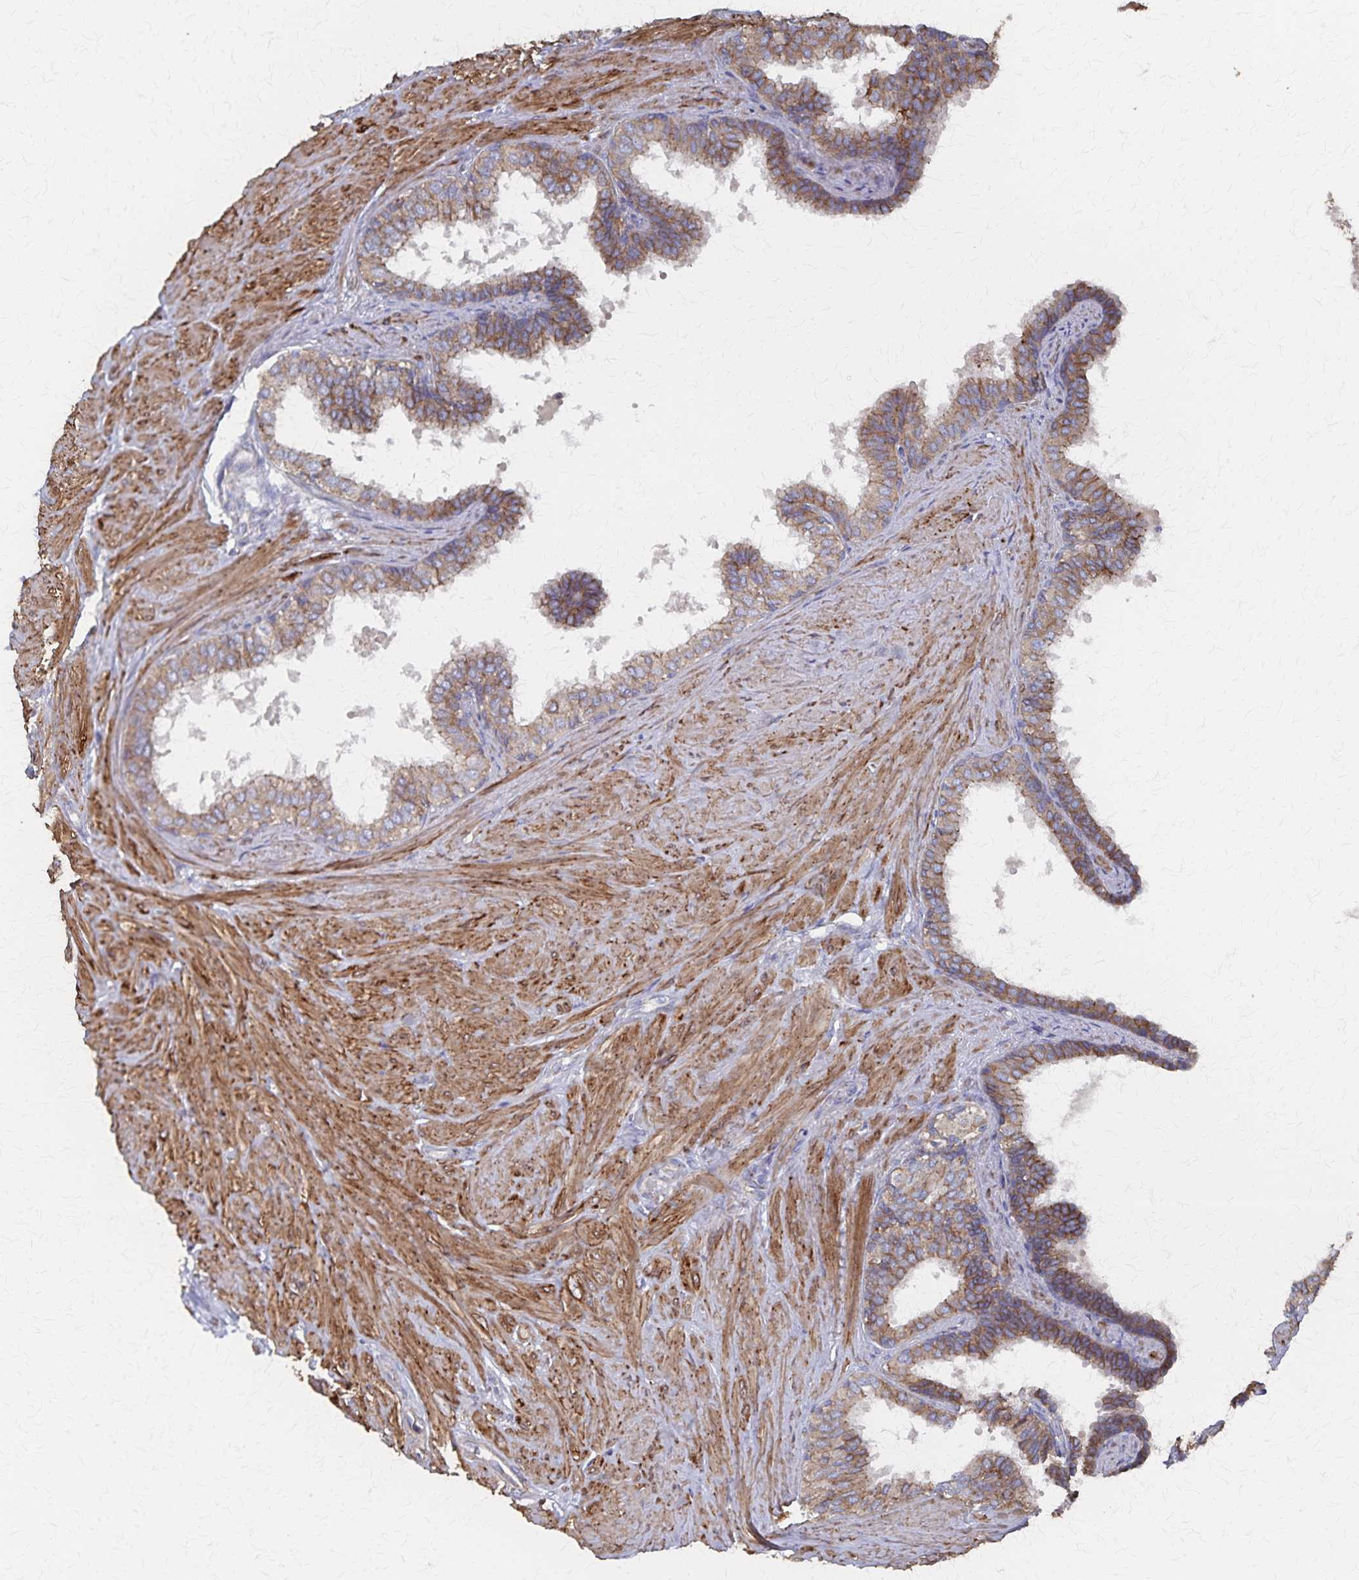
{"staining": {"intensity": "moderate", "quantity": ">75%", "location": "cytoplasmic/membranous"}, "tissue": "prostate", "cell_type": "Glandular cells", "image_type": "normal", "snomed": [{"axis": "morphology", "description": "Normal tissue, NOS"}, {"axis": "topography", "description": "Prostate"}, {"axis": "topography", "description": "Peripheral nerve tissue"}], "caption": "Prostate stained with DAB IHC demonstrates medium levels of moderate cytoplasmic/membranous expression in approximately >75% of glandular cells. (DAB (3,3'-diaminobenzidine) IHC with brightfield microscopy, high magnification).", "gene": "PGAP2", "patient": {"sex": "male", "age": 55}}